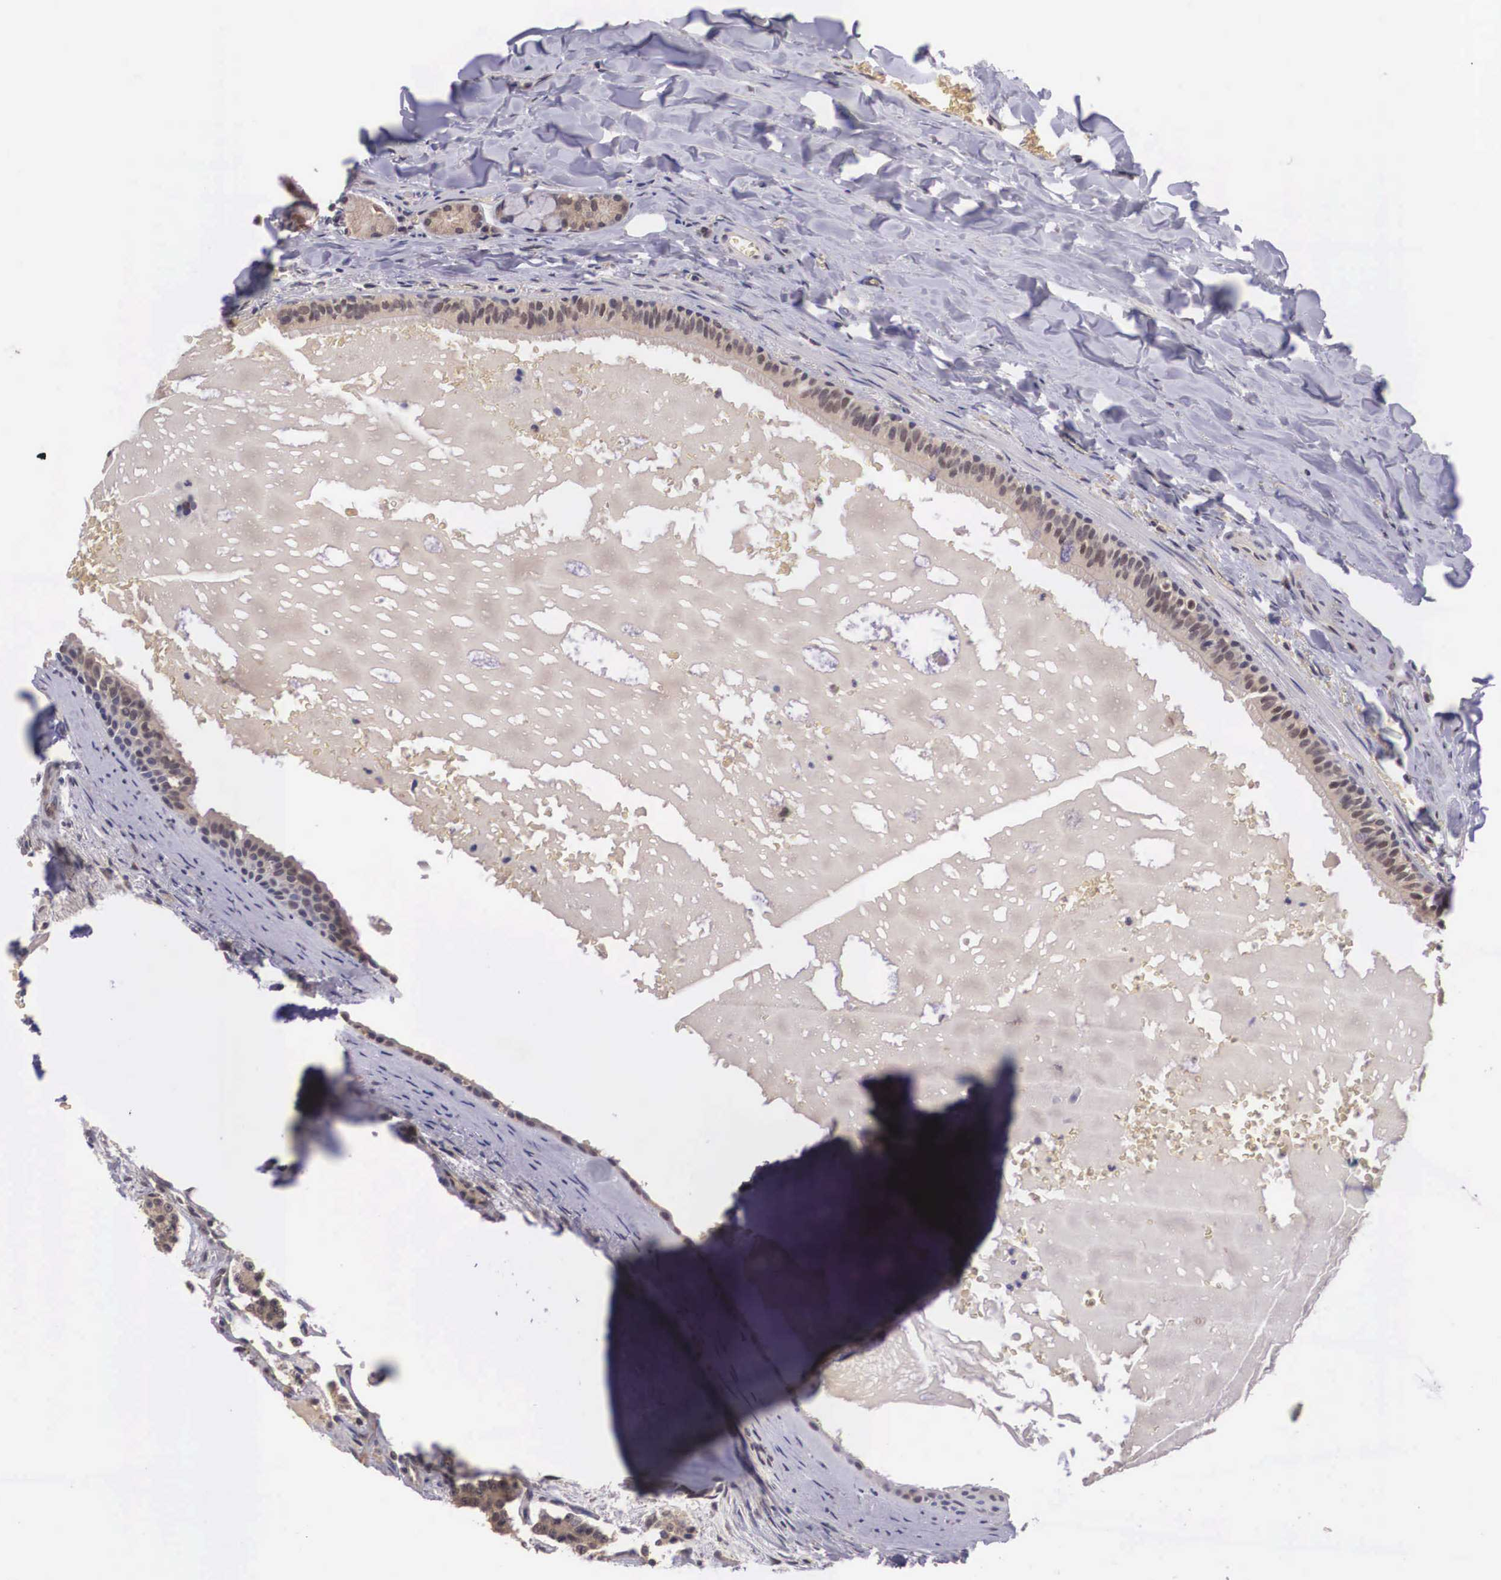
{"staining": {"intensity": "weak", "quantity": ">75%", "location": "cytoplasmic/membranous"}, "tissue": "carcinoid", "cell_type": "Tumor cells", "image_type": "cancer", "snomed": [{"axis": "morphology", "description": "Carcinoid, malignant, NOS"}, {"axis": "topography", "description": "Bronchus"}], "caption": "A brown stain highlights weak cytoplasmic/membranous positivity of a protein in human malignant carcinoid tumor cells.", "gene": "VASH1", "patient": {"sex": "male", "age": 55}}